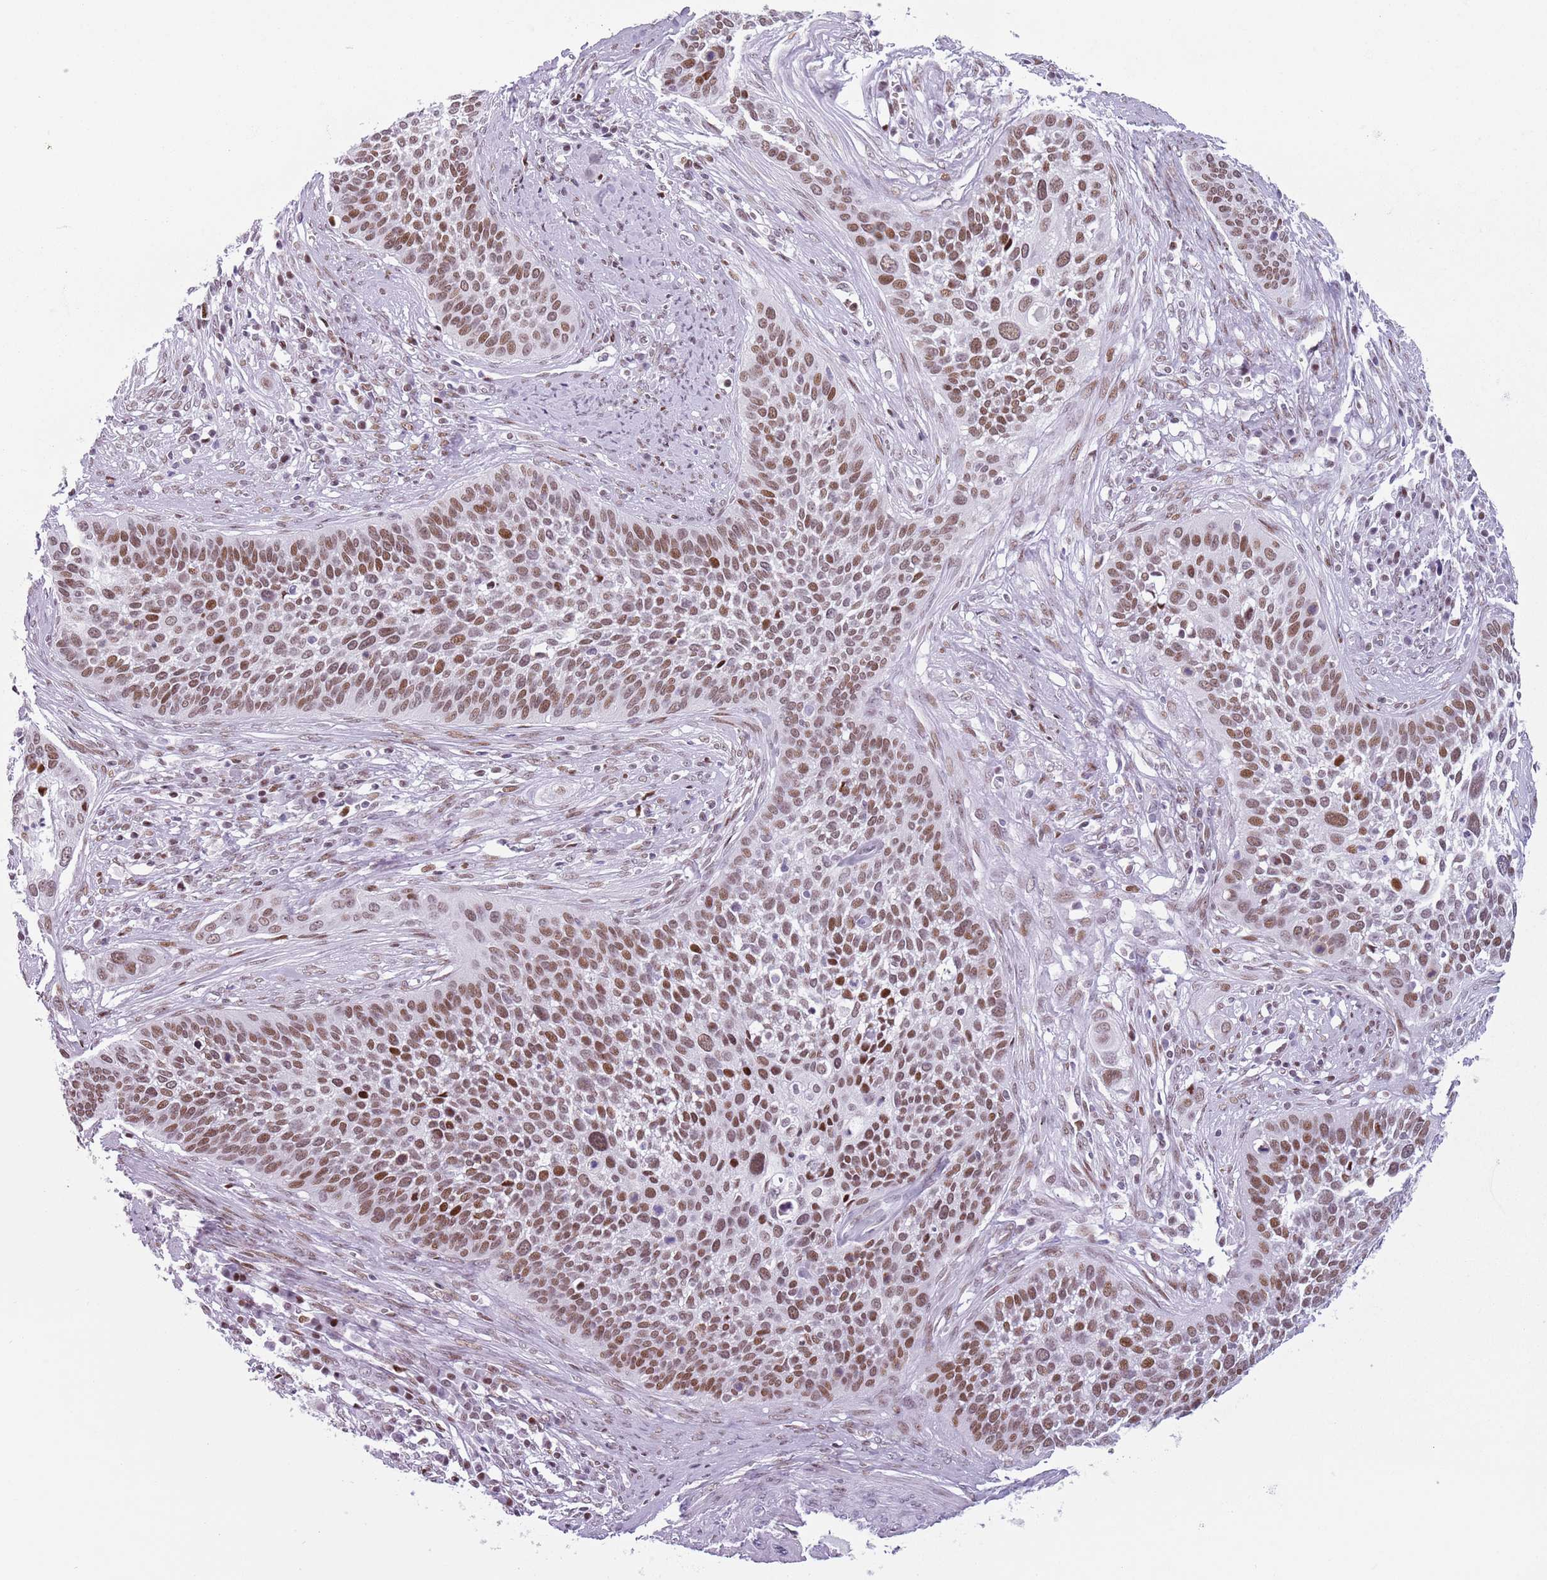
{"staining": {"intensity": "moderate", "quantity": ">75%", "location": "nuclear"}, "tissue": "cervical cancer", "cell_type": "Tumor cells", "image_type": "cancer", "snomed": [{"axis": "morphology", "description": "Squamous cell carcinoma, NOS"}, {"axis": "topography", "description": "Cervix"}], "caption": "An immunohistochemistry photomicrograph of neoplastic tissue is shown. Protein staining in brown labels moderate nuclear positivity in cervical cancer (squamous cell carcinoma) within tumor cells.", "gene": "FAM104B", "patient": {"sex": "female", "age": 34}}